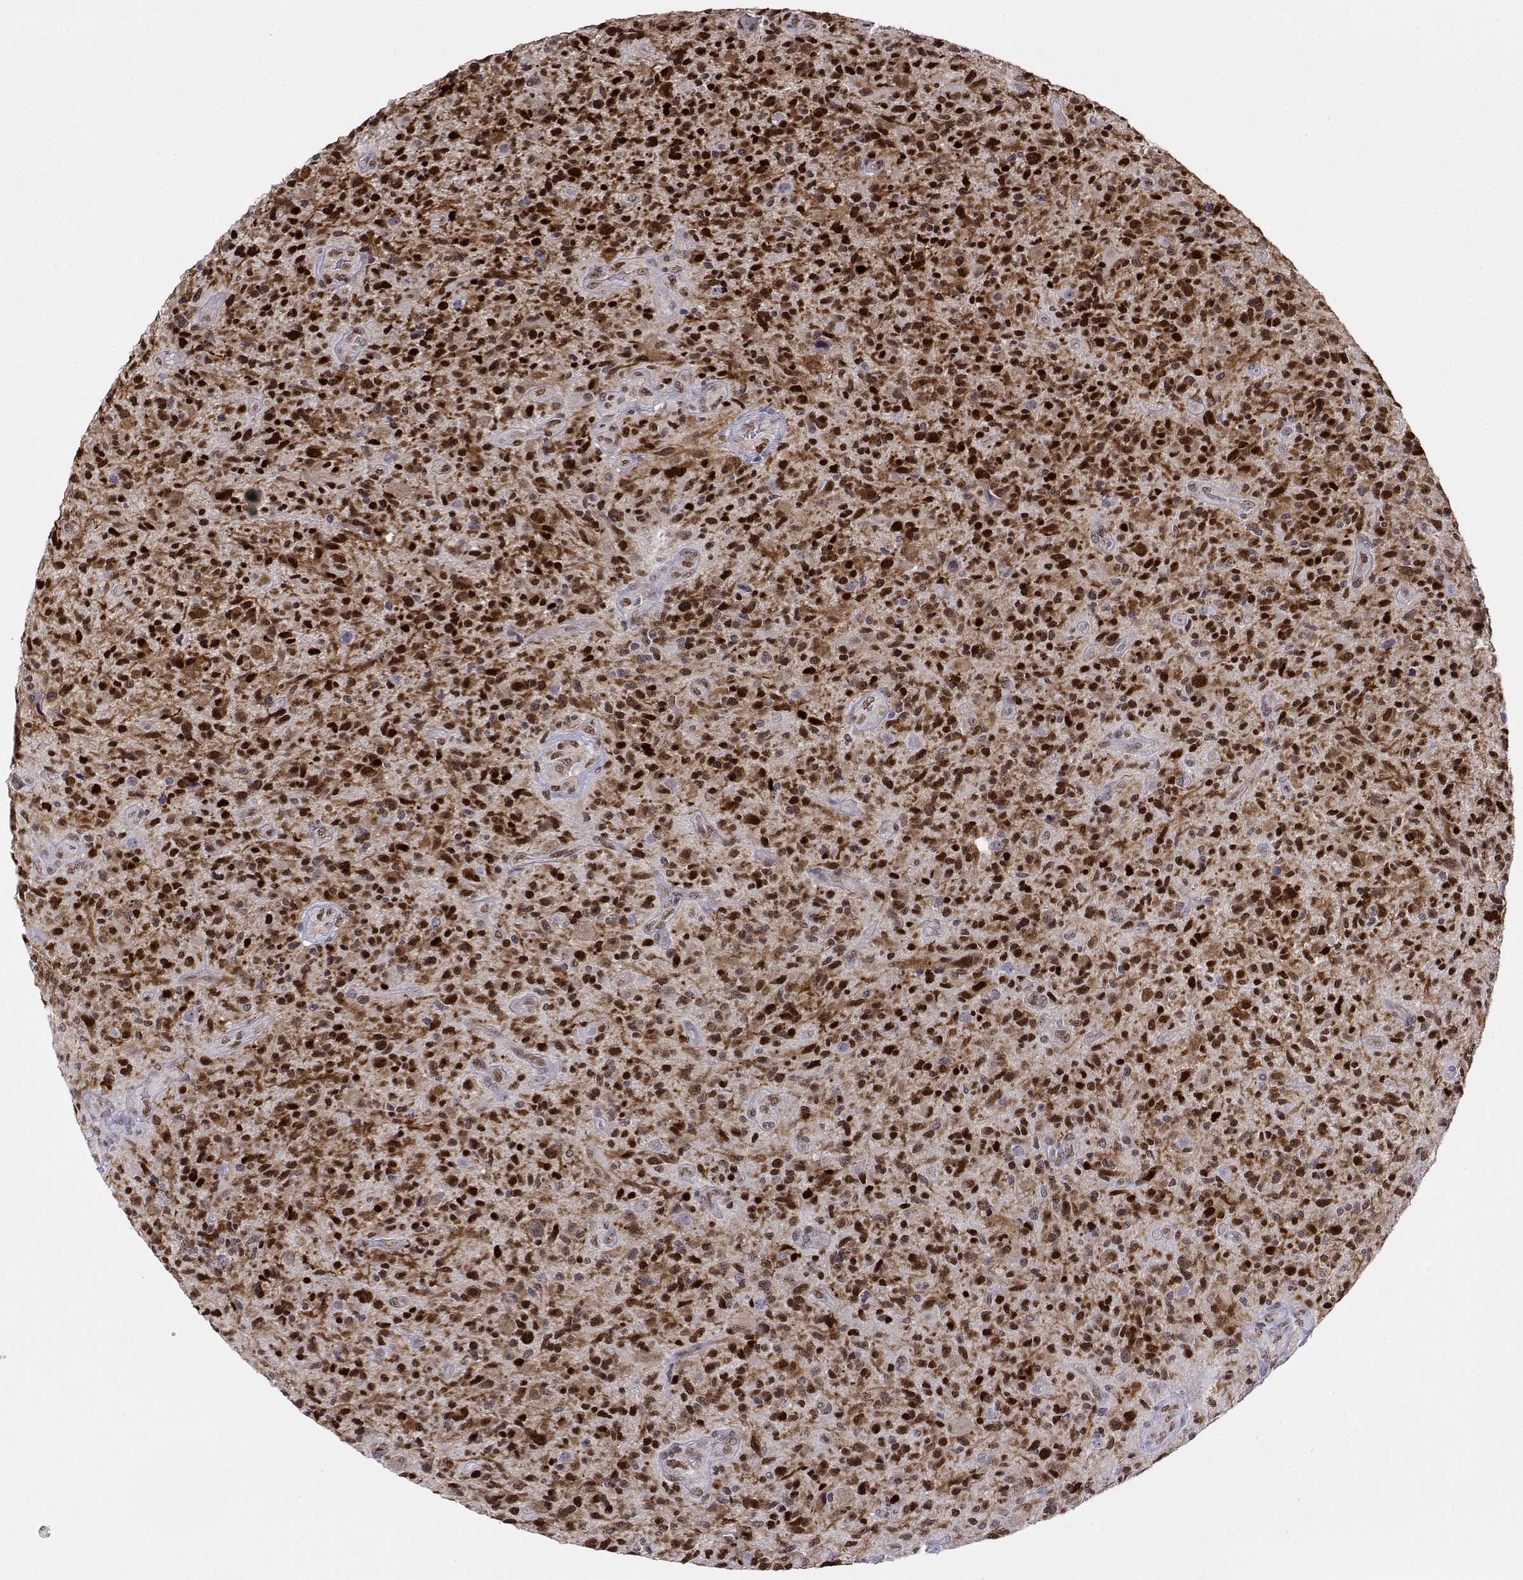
{"staining": {"intensity": "strong", "quantity": ">75%", "location": "nuclear"}, "tissue": "glioma", "cell_type": "Tumor cells", "image_type": "cancer", "snomed": [{"axis": "morphology", "description": "Glioma, malignant, High grade"}, {"axis": "topography", "description": "Brain"}], "caption": "A brown stain shows strong nuclear staining of a protein in high-grade glioma (malignant) tumor cells.", "gene": "ERF", "patient": {"sex": "male", "age": 47}}